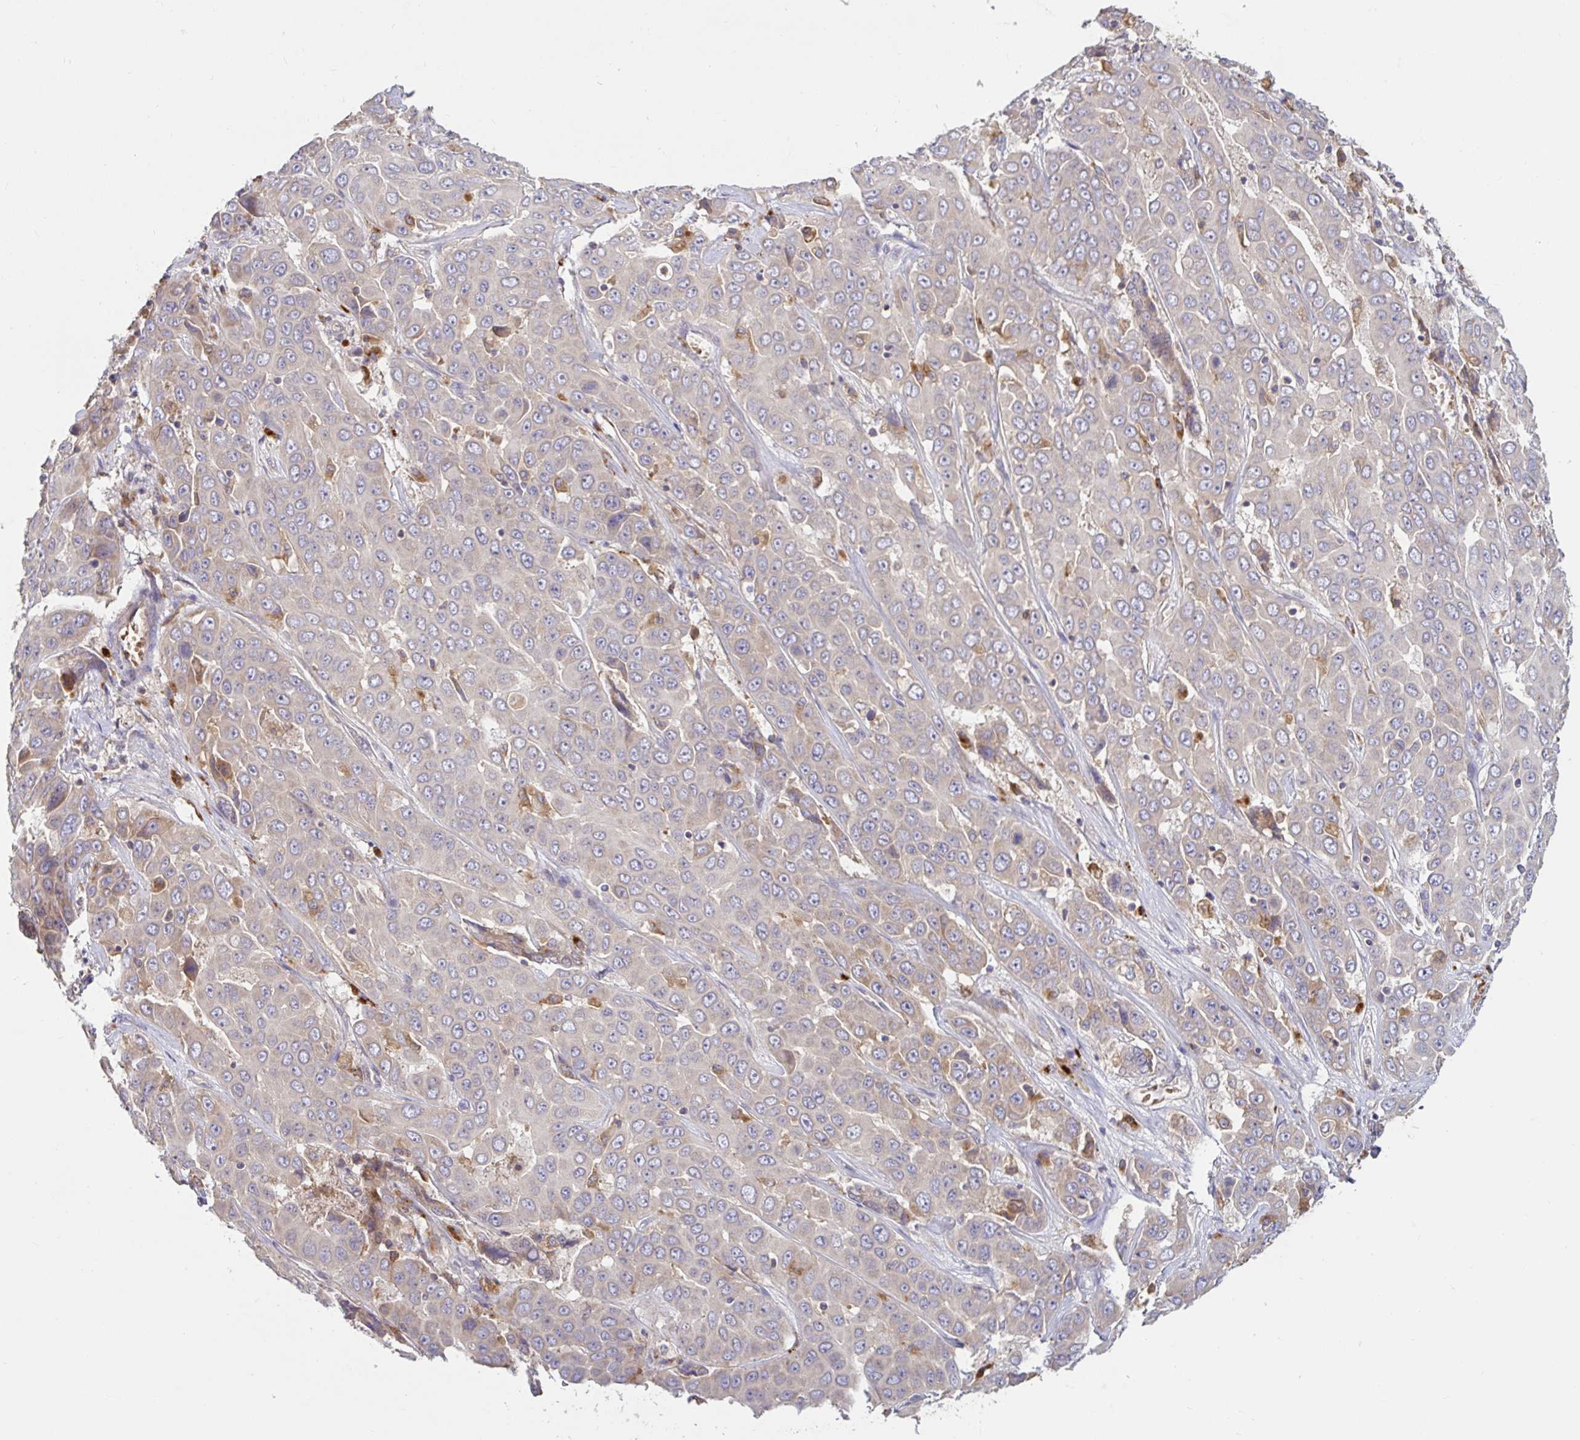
{"staining": {"intensity": "negative", "quantity": "none", "location": "none"}, "tissue": "liver cancer", "cell_type": "Tumor cells", "image_type": "cancer", "snomed": [{"axis": "morphology", "description": "Cholangiocarcinoma"}, {"axis": "topography", "description": "Liver"}], "caption": "A high-resolution micrograph shows IHC staining of liver cancer (cholangiocarcinoma), which reveals no significant expression in tumor cells.", "gene": "LARP1", "patient": {"sex": "female", "age": 52}}